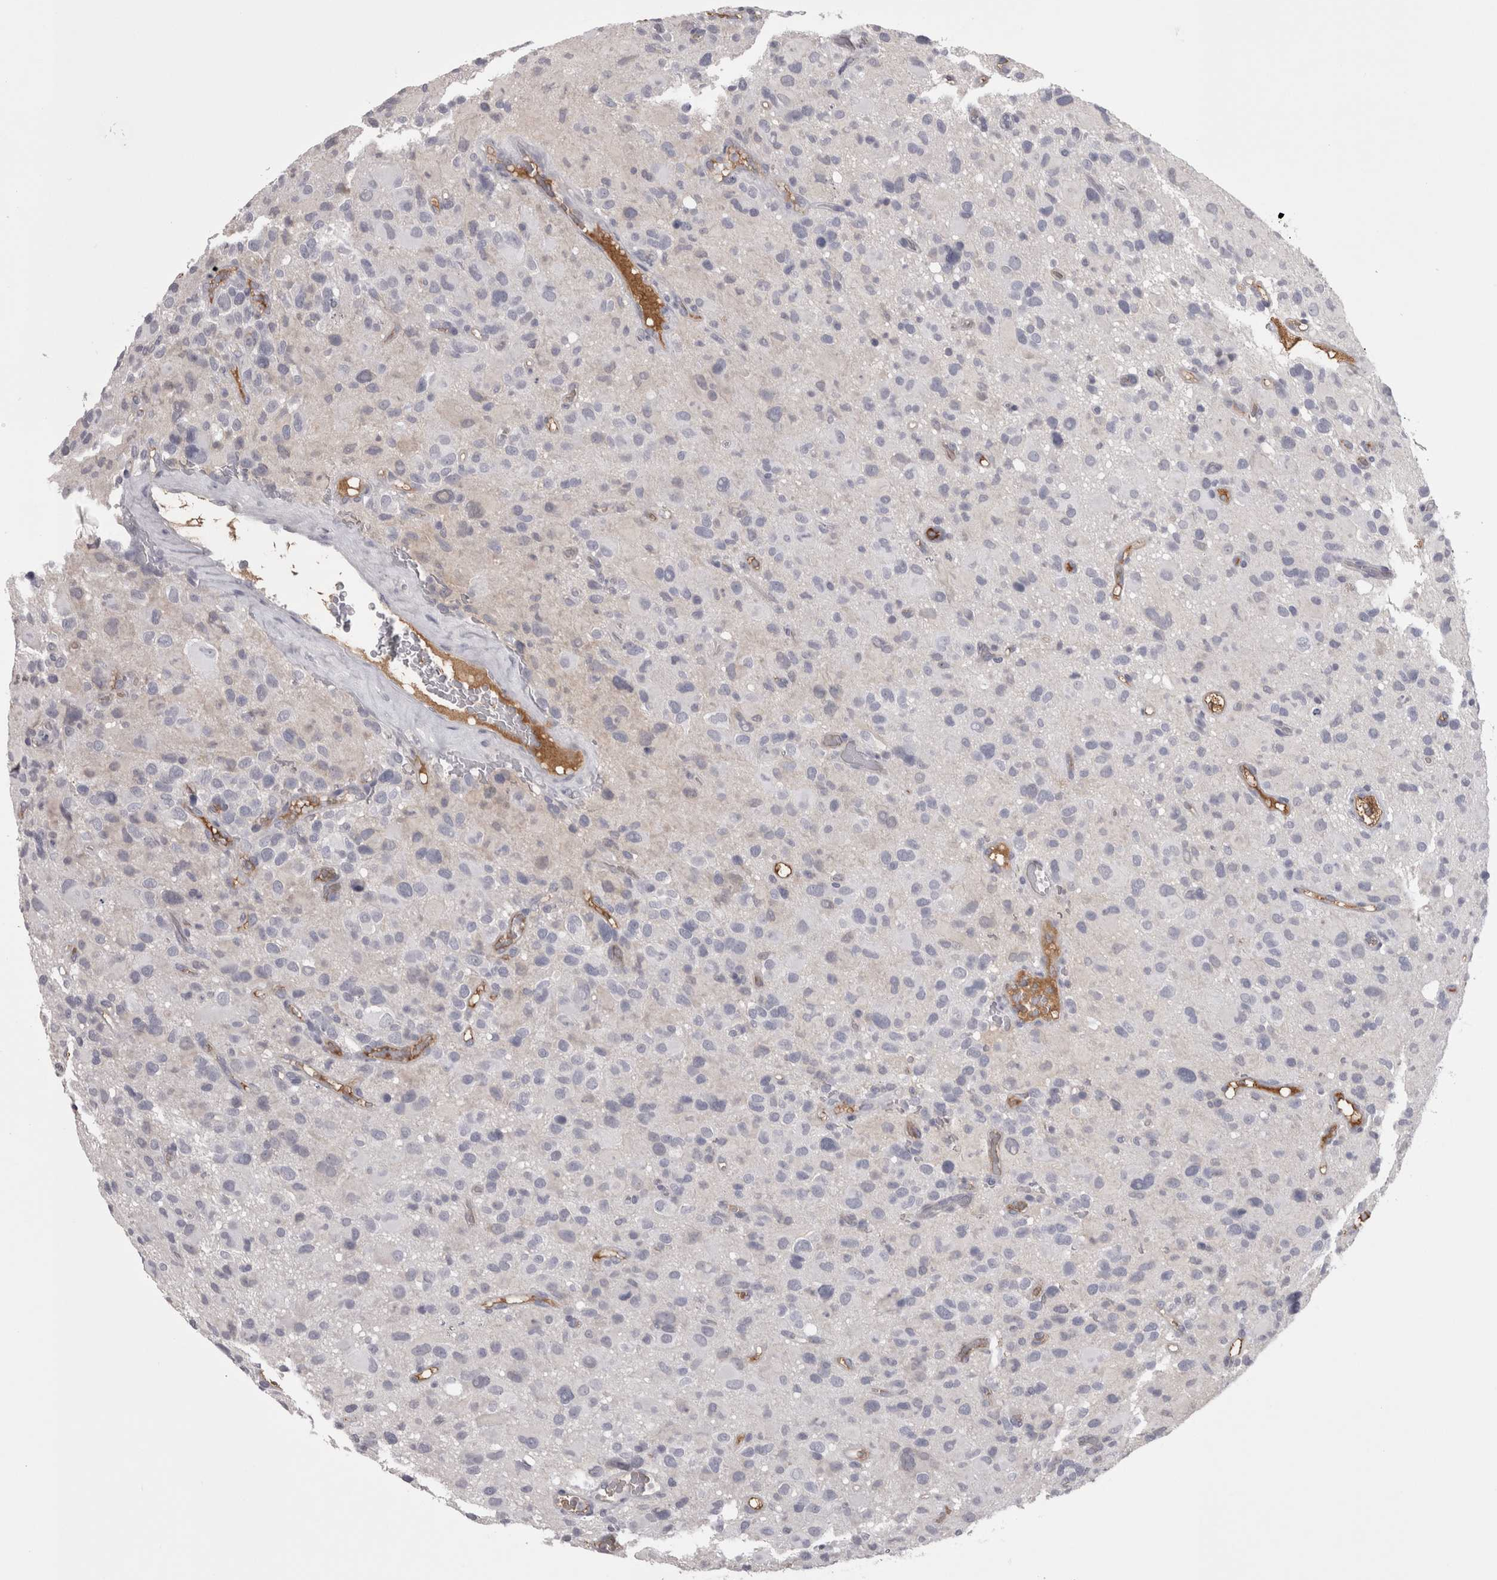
{"staining": {"intensity": "negative", "quantity": "none", "location": "none"}, "tissue": "glioma", "cell_type": "Tumor cells", "image_type": "cancer", "snomed": [{"axis": "morphology", "description": "Glioma, malignant, High grade"}, {"axis": "topography", "description": "Brain"}], "caption": "Micrograph shows no protein positivity in tumor cells of malignant glioma (high-grade) tissue.", "gene": "SAA4", "patient": {"sex": "male", "age": 48}}